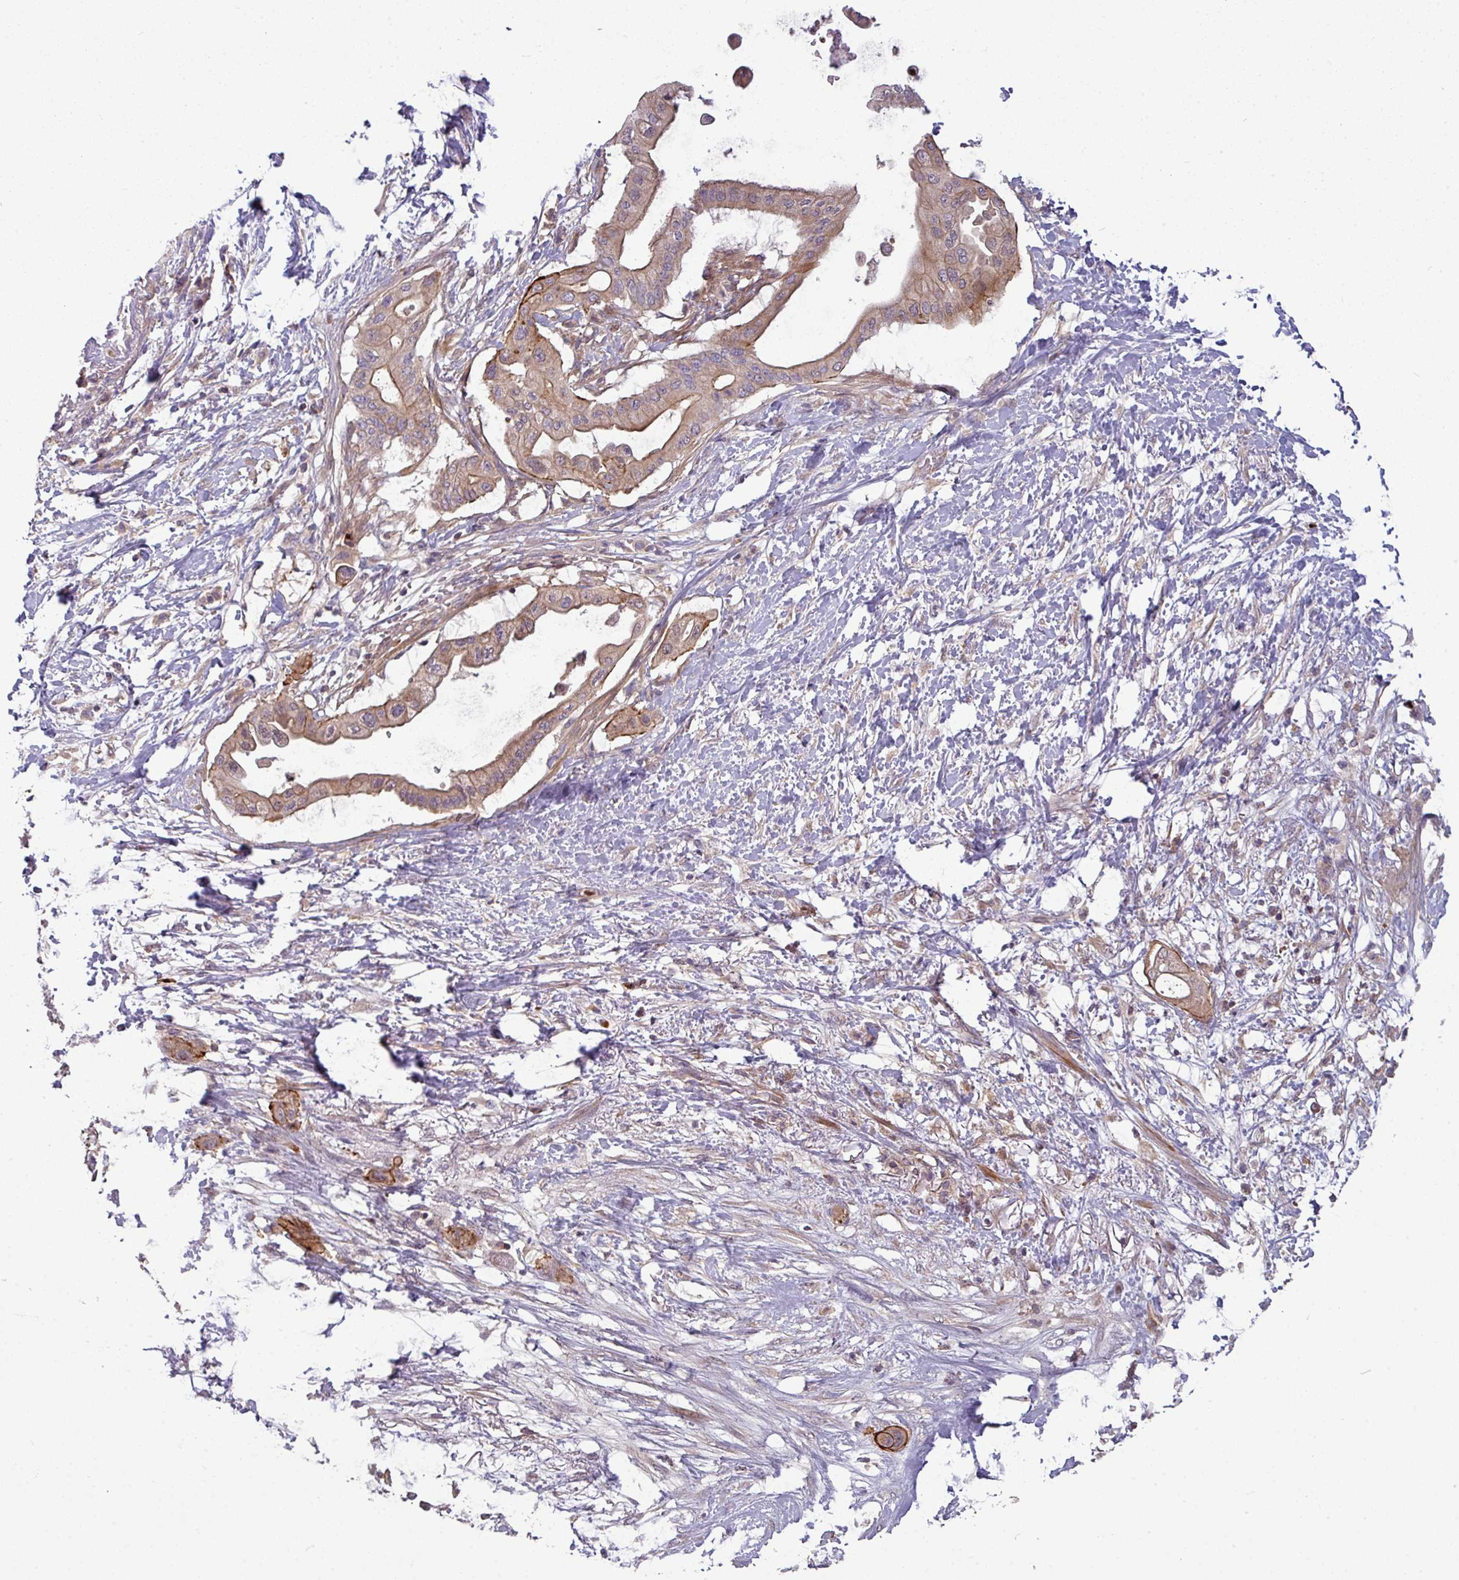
{"staining": {"intensity": "moderate", "quantity": ">75%", "location": "cytoplasmic/membranous"}, "tissue": "pancreatic cancer", "cell_type": "Tumor cells", "image_type": "cancer", "snomed": [{"axis": "morphology", "description": "Adenocarcinoma, NOS"}, {"axis": "topography", "description": "Pancreas"}], "caption": "A high-resolution micrograph shows IHC staining of pancreatic adenocarcinoma, which shows moderate cytoplasmic/membranous expression in approximately >75% of tumor cells.", "gene": "PAPLN", "patient": {"sex": "male", "age": 68}}